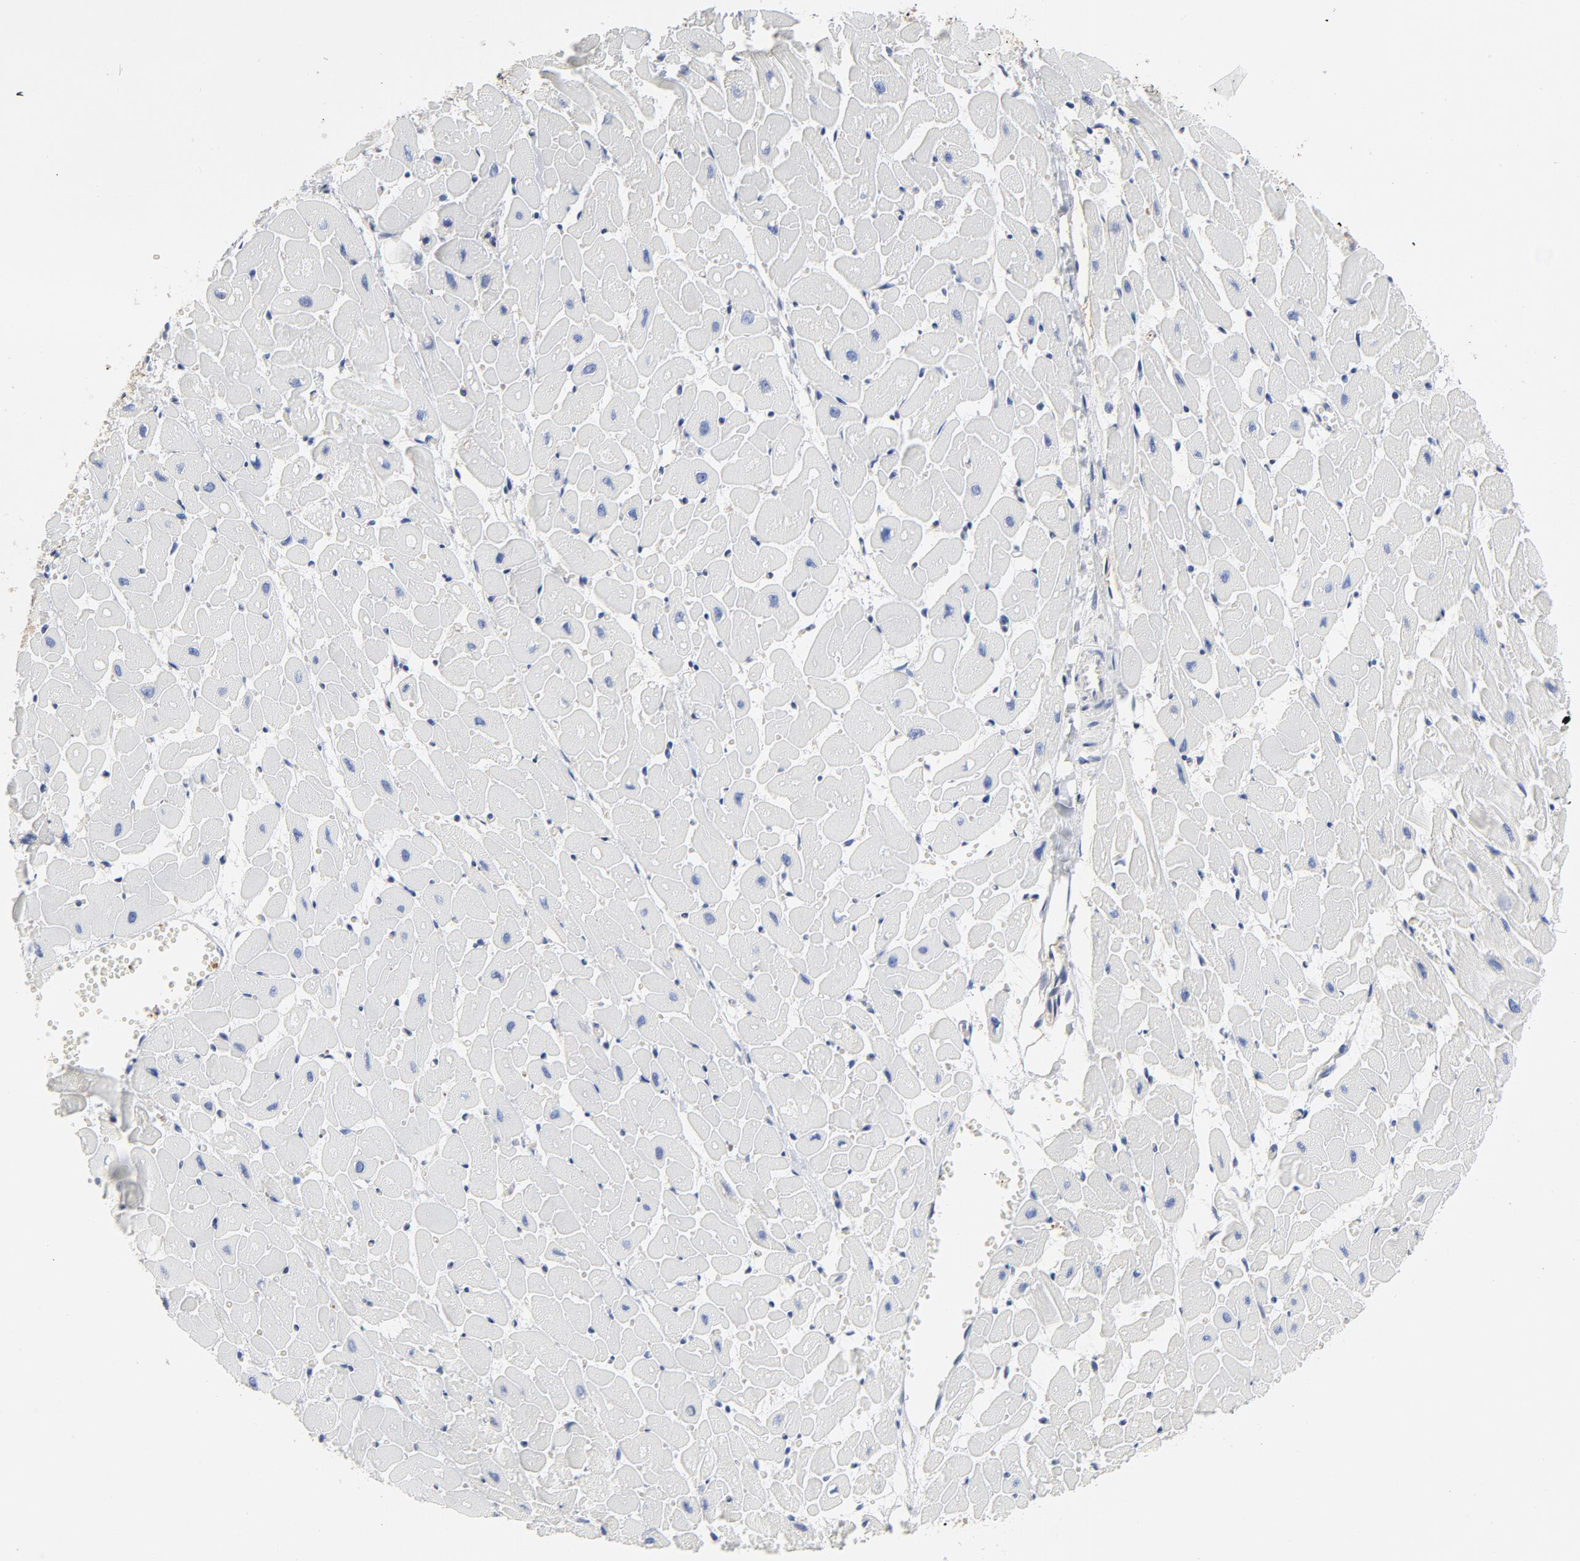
{"staining": {"intensity": "negative", "quantity": "none", "location": "none"}, "tissue": "heart muscle", "cell_type": "Cardiomyocytes", "image_type": "normal", "snomed": [{"axis": "morphology", "description": "Normal tissue, NOS"}, {"axis": "topography", "description": "Heart"}], "caption": "Cardiomyocytes are negative for brown protein staining in unremarkable heart muscle. Nuclei are stained in blue.", "gene": "SRC", "patient": {"sex": "female", "age": 19}}